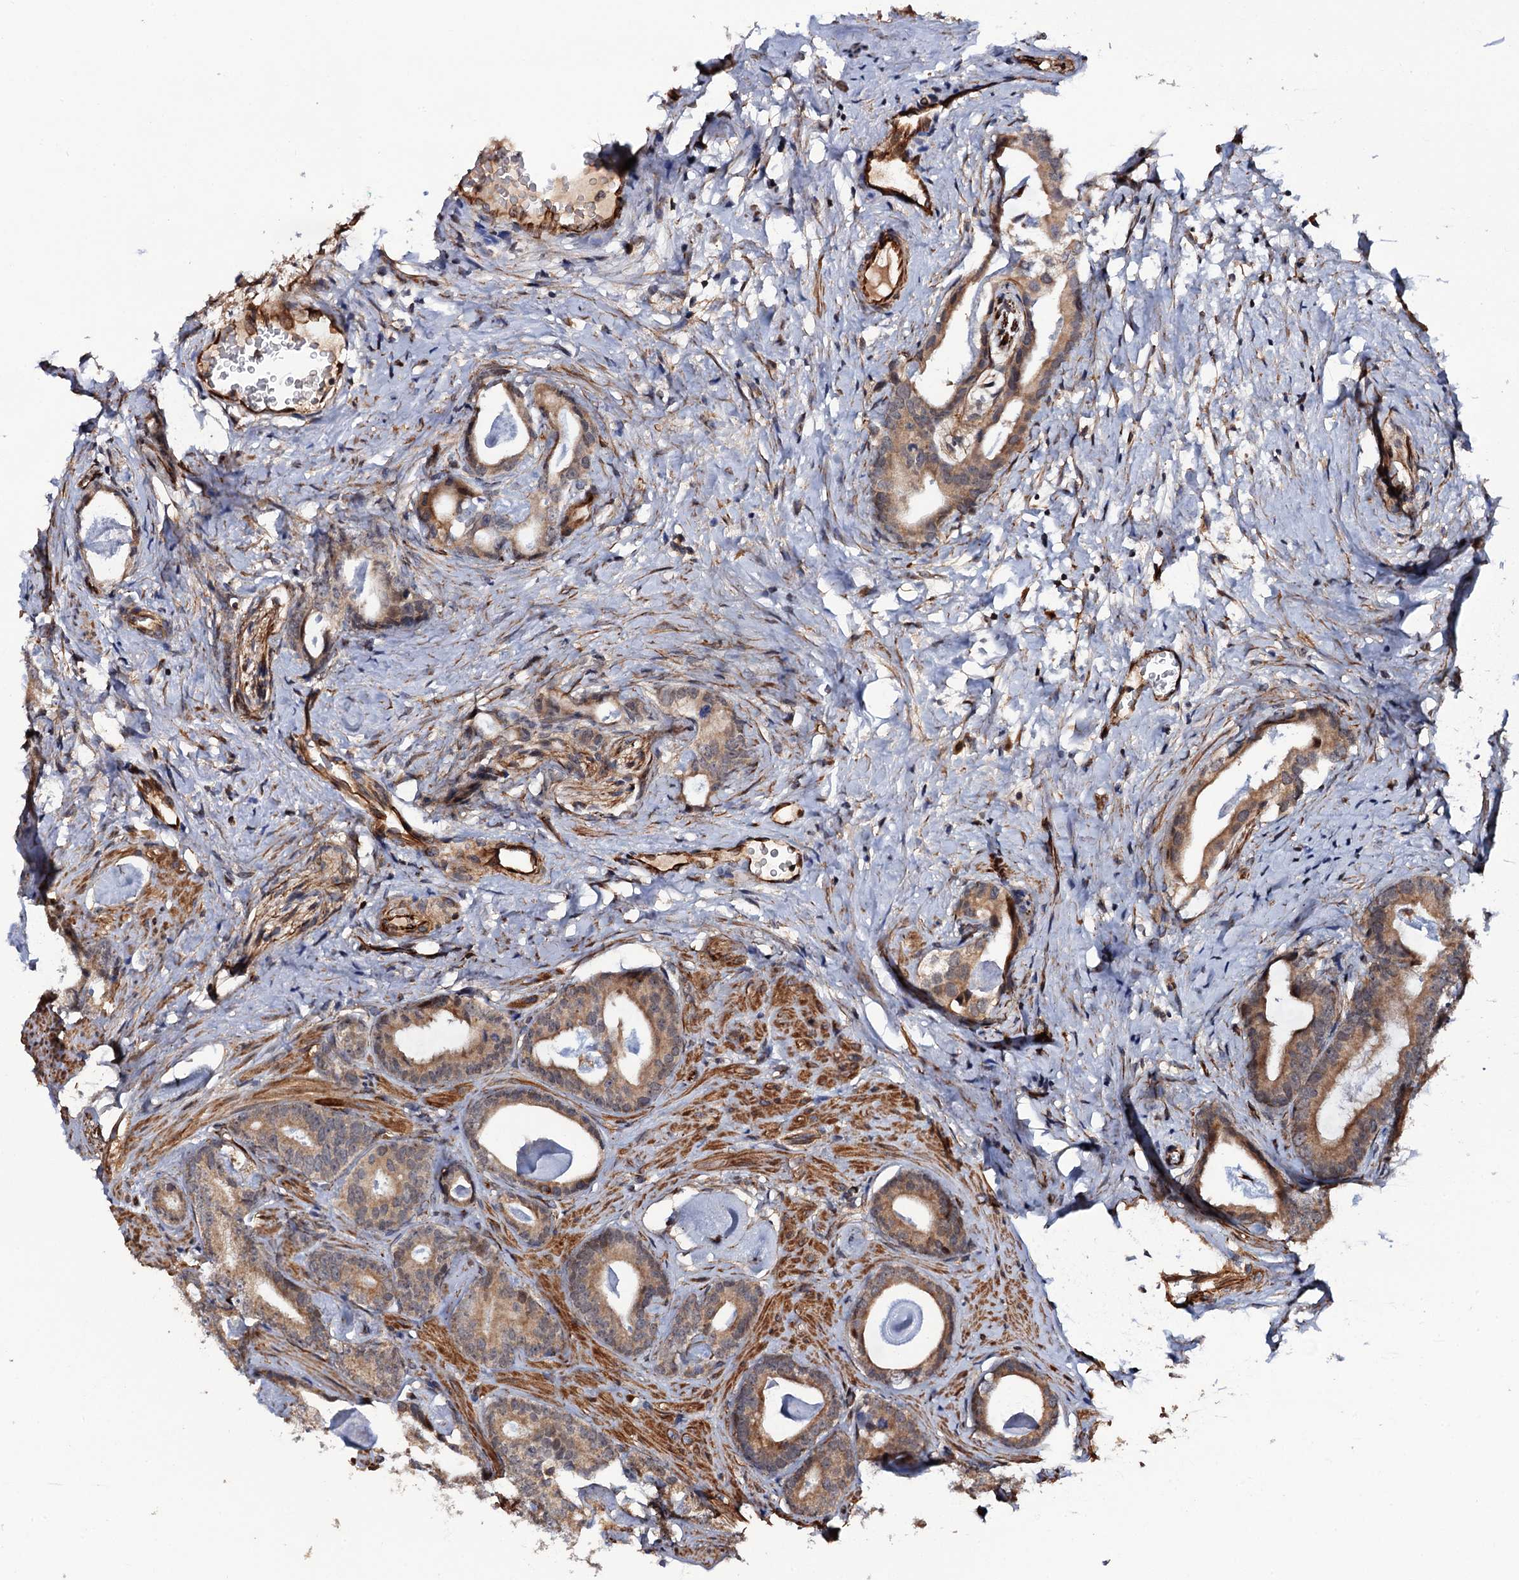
{"staining": {"intensity": "moderate", "quantity": ">75%", "location": "cytoplasmic/membranous"}, "tissue": "prostate cancer", "cell_type": "Tumor cells", "image_type": "cancer", "snomed": [{"axis": "morphology", "description": "Adenocarcinoma, Low grade"}, {"axis": "topography", "description": "Prostate"}], "caption": "High-power microscopy captured an immunohistochemistry image of prostate low-grade adenocarcinoma, revealing moderate cytoplasmic/membranous expression in approximately >75% of tumor cells.", "gene": "FSIP1", "patient": {"sex": "male", "age": 63}}